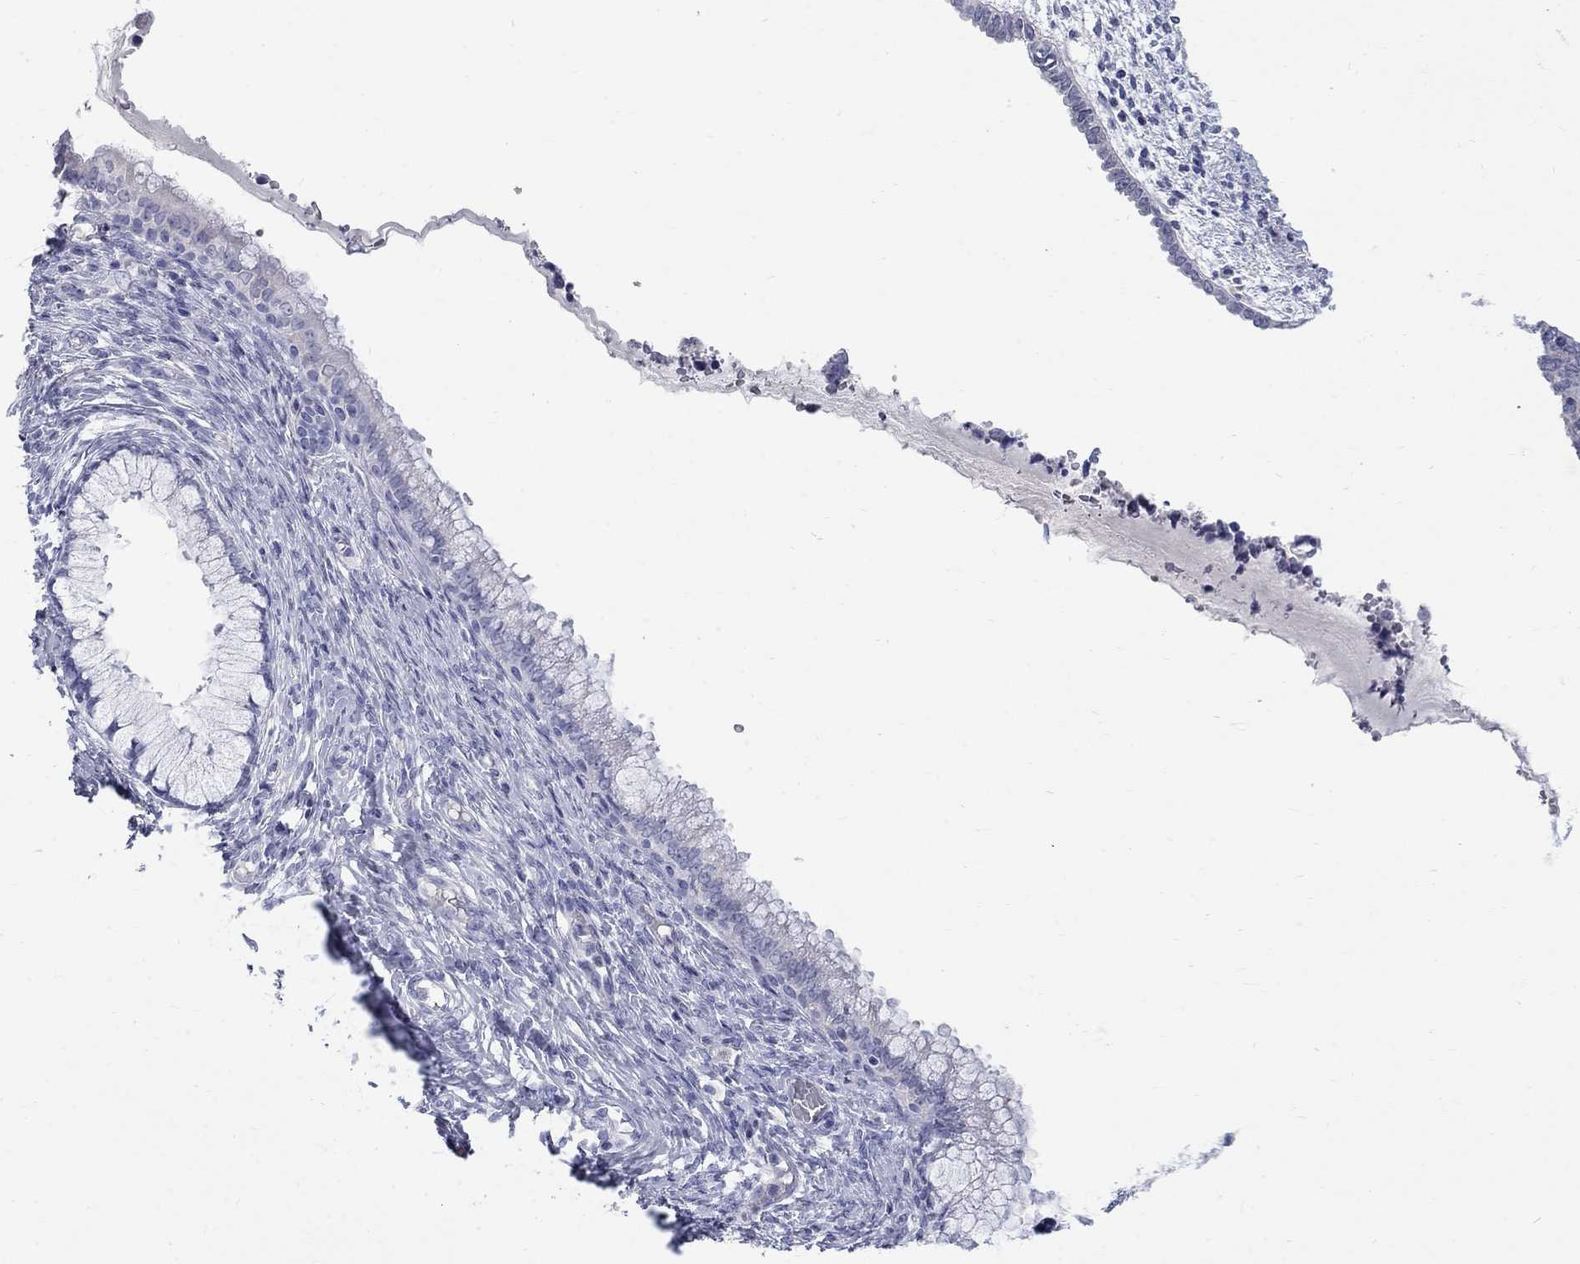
{"staining": {"intensity": "negative", "quantity": "none", "location": "none"}, "tissue": "cervical cancer", "cell_type": "Tumor cells", "image_type": "cancer", "snomed": [{"axis": "morphology", "description": "Squamous cell carcinoma, NOS"}, {"axis": "topography", "description": "Cervix"}], "caption": "Tumor cells show no significant expression in squamous cell carcinoma (cervical).", "gene": "PTH1R", "patient": {"sex": "female", "age": 63}}